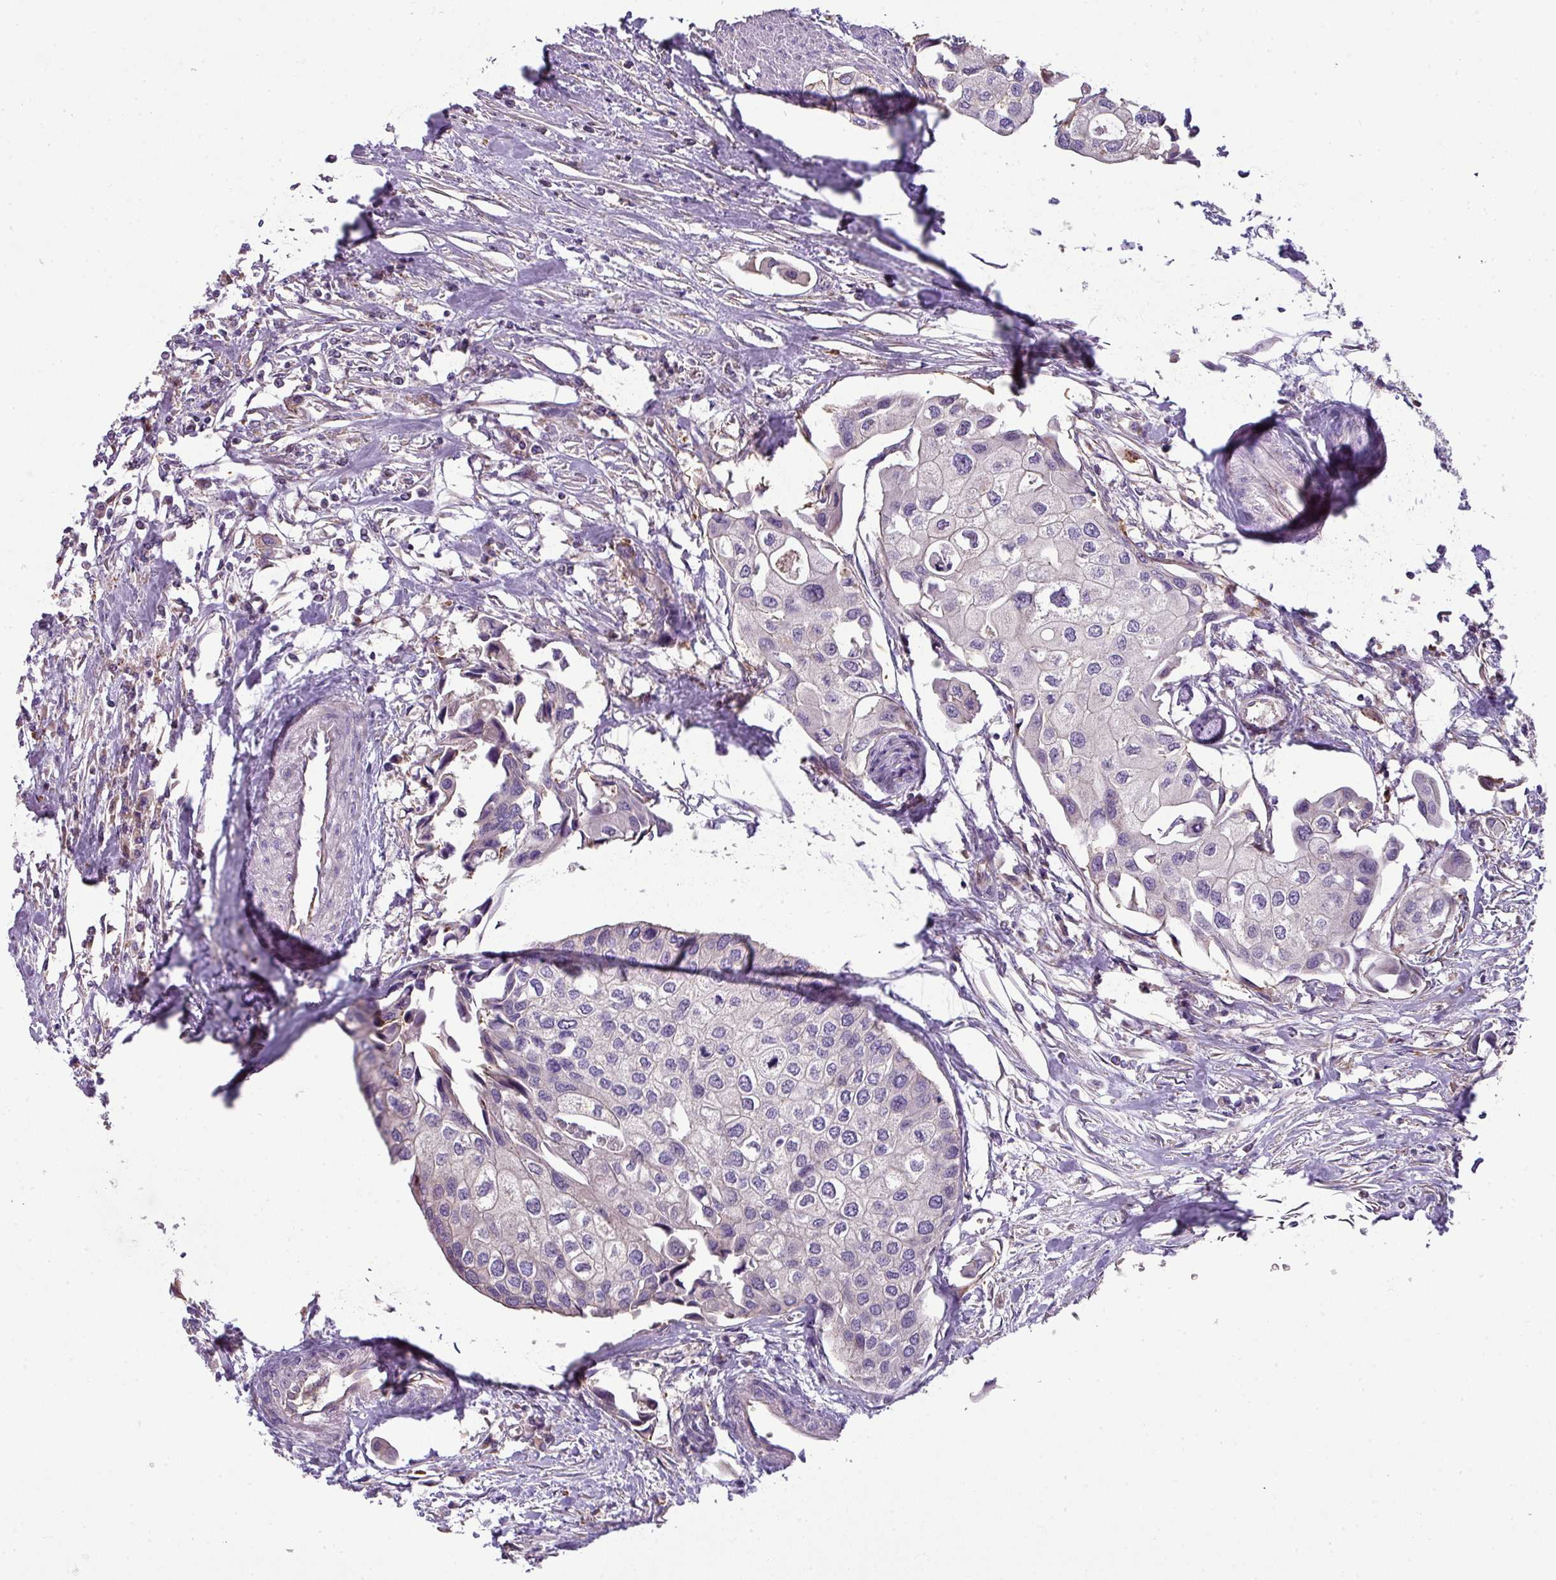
{"staining": {"intensity": "negative", "quantity": "none", "location": "none"}, "tissue": "urothelial cancer", "cell_type": "Tumor cells", "image_type": "cancer", "snomed": [{"axis": "morphology", "description": "Urothelial carcinoma, High grade"}, {"axis": "topography", "description": "Urinary bladder"}], "caption": "An image of human urothelial carcinoma (high-grade) is negative for staining in tumor cells.", "gene": "PALS2", "patient": {"sex": "male", "age": 64}}